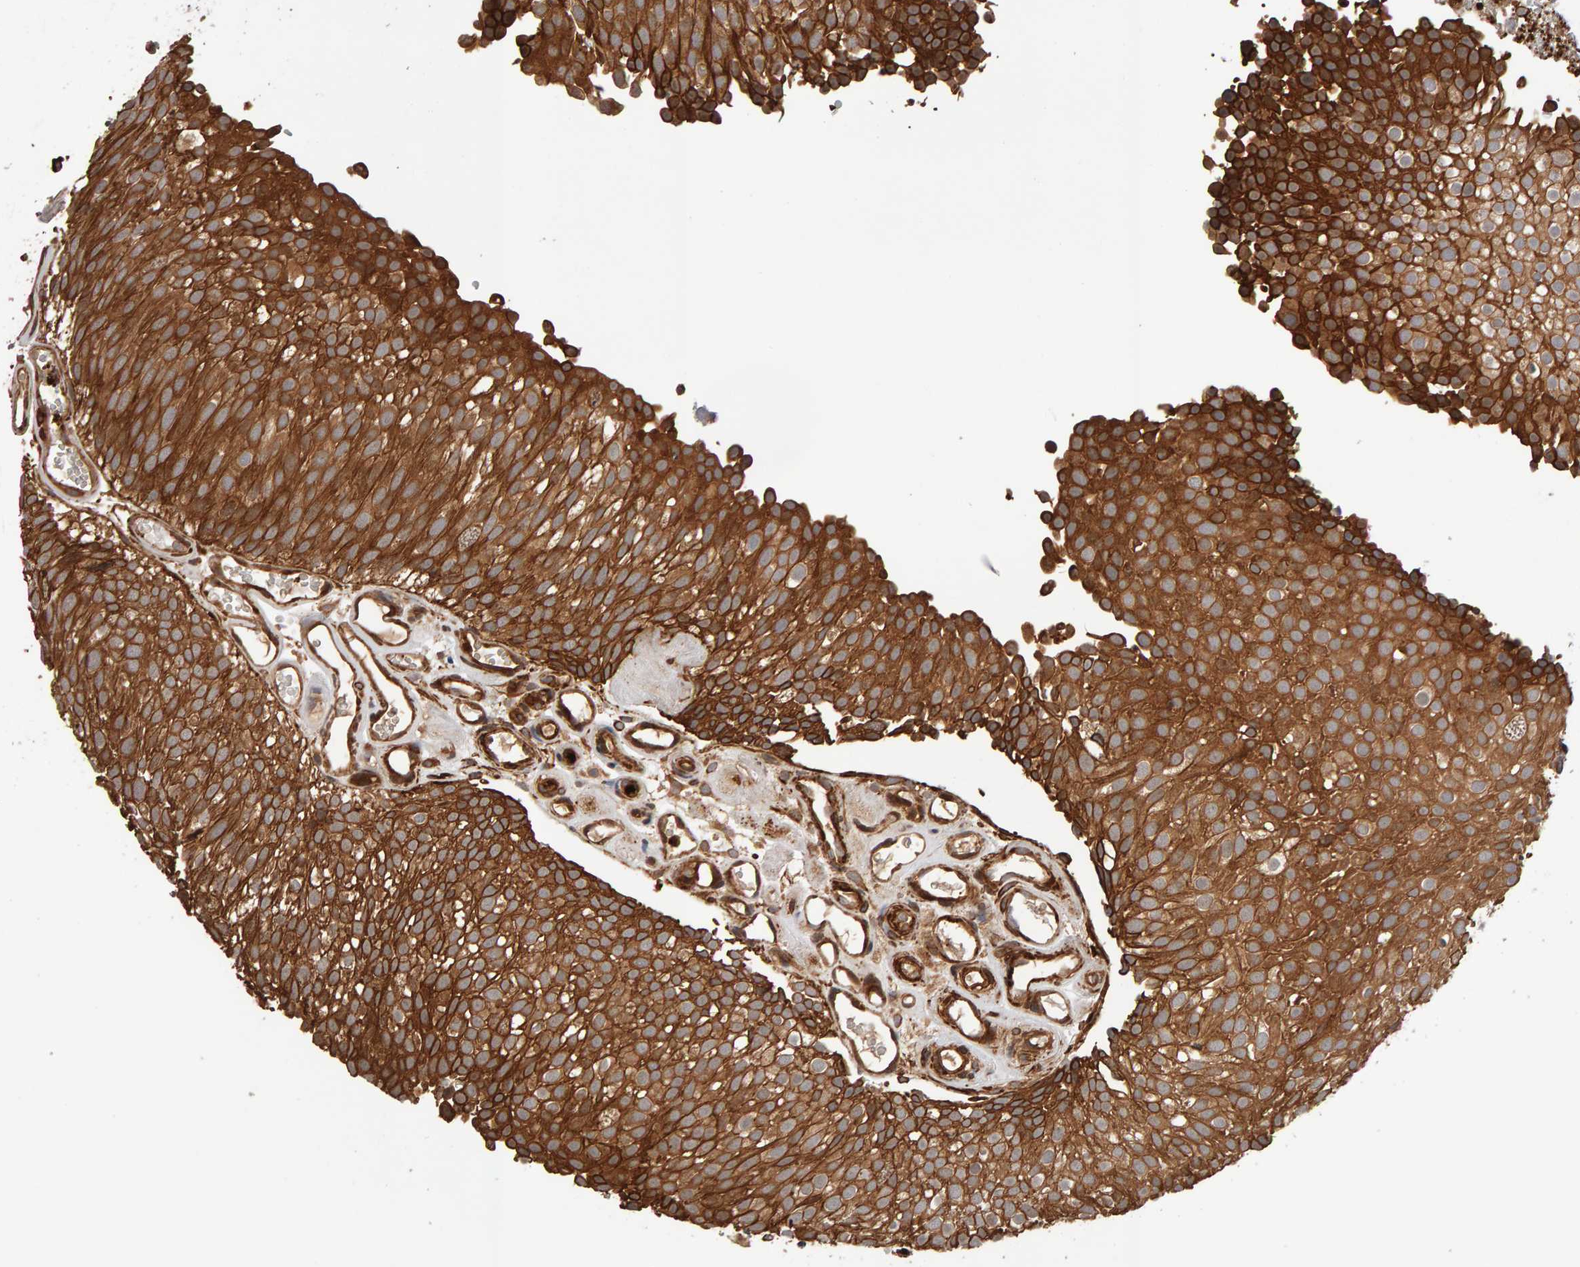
{"staining": {"intensity": "strong", "quantity": ">75%", "location": "cytoplasmic/membranous"}, "tissue": "urothelial cancer", "cell_type": "Tumor cells", "image_type": "cancer", "snomed": [{"axis": "morphology", "description": "Urothelial carcinoma, Low grade"}, {"axis": "topography", "description": "Urinary bladder"}], "caption": "The immunohistochemical stain shows strong cytoplasmic/membranous expression in tumor cells of urothelial cancer tissue.", "gene": "SYNRG", "patient": {"sex": "male", "age": 78}}